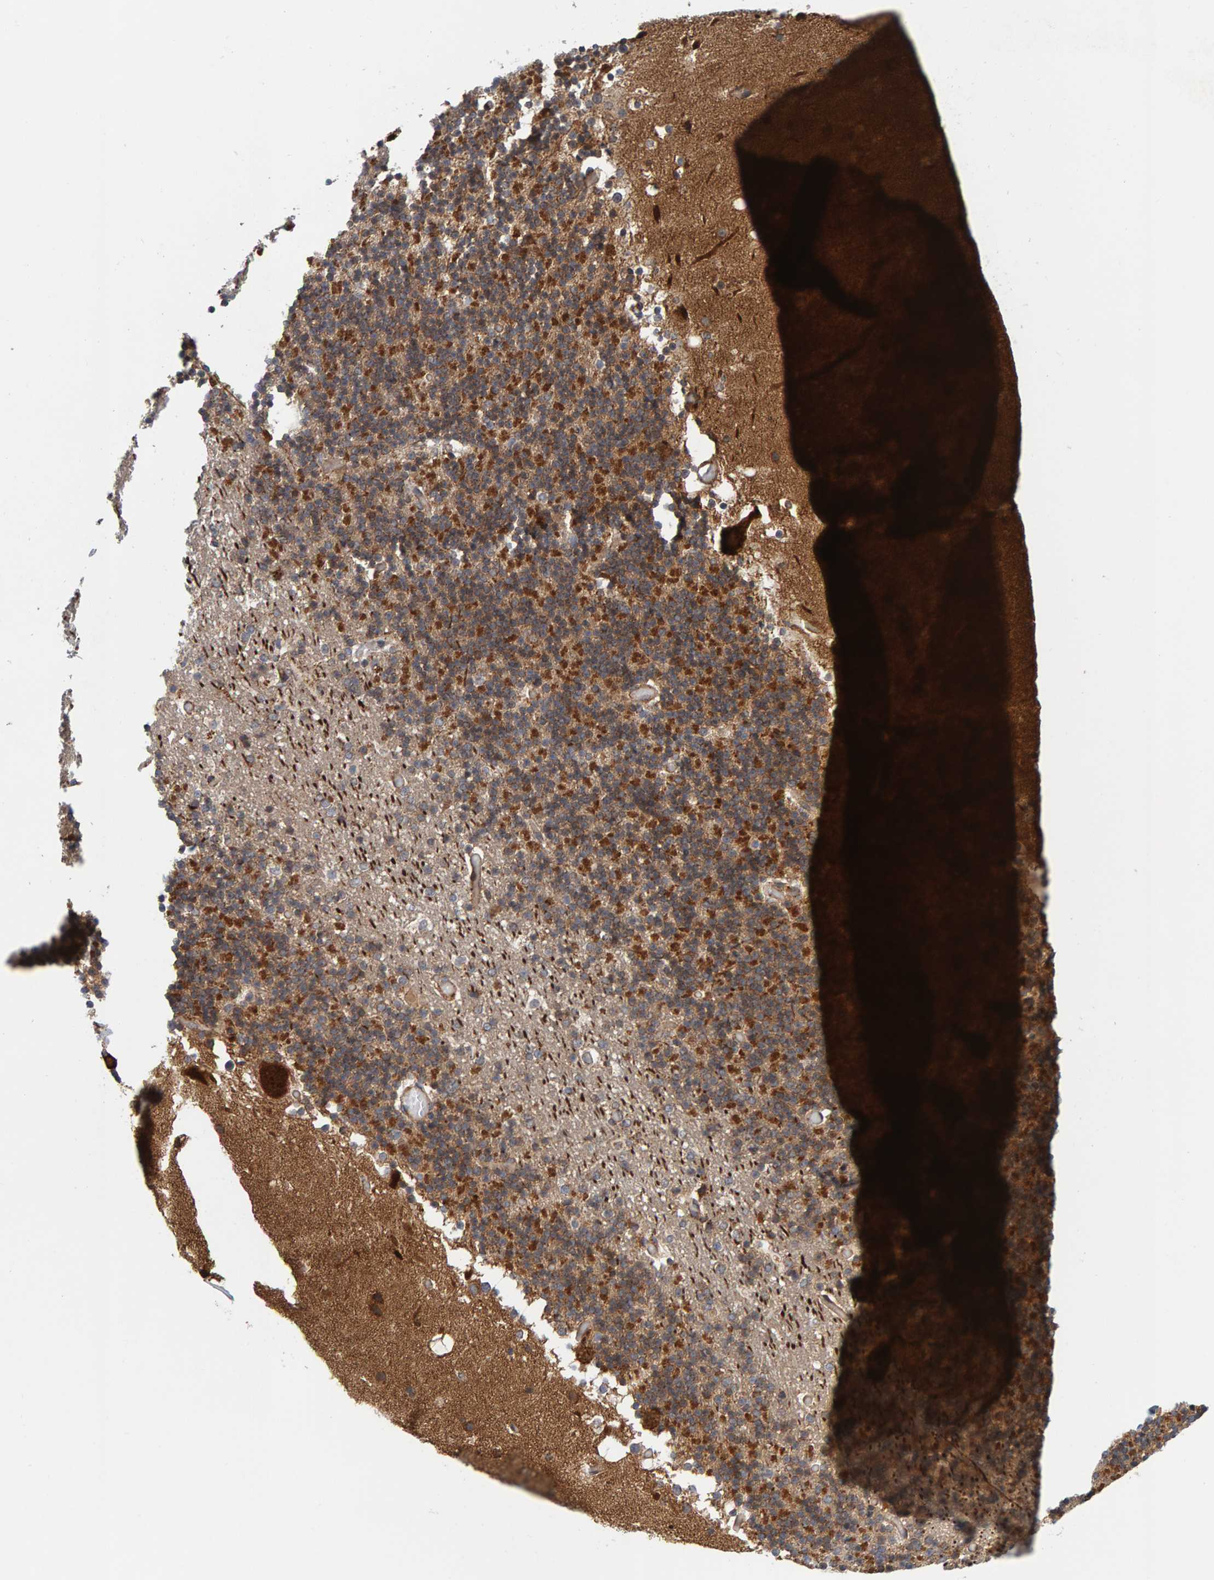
{"staining": {"intensity": "strong", "quantity": "25%-75%", "location": "cytoplasmic/membranous"}, "tissue": "cerebellum", "cell_type": "Cells in granular layer", "image_type": "normal", "snomed": [{"axis": "morphology", "description": "Normal tissue, NOS"}, {"axis": "topography", "description": "Cerebellum"}], "caption": "Protein analysis of normal cerebellum shows strong cytoplasmic/membranous staining in about 25%-75% of cells in granular layer.", "gene": "BAIAP2", "patient": {"sex": "male", "age": 57}}